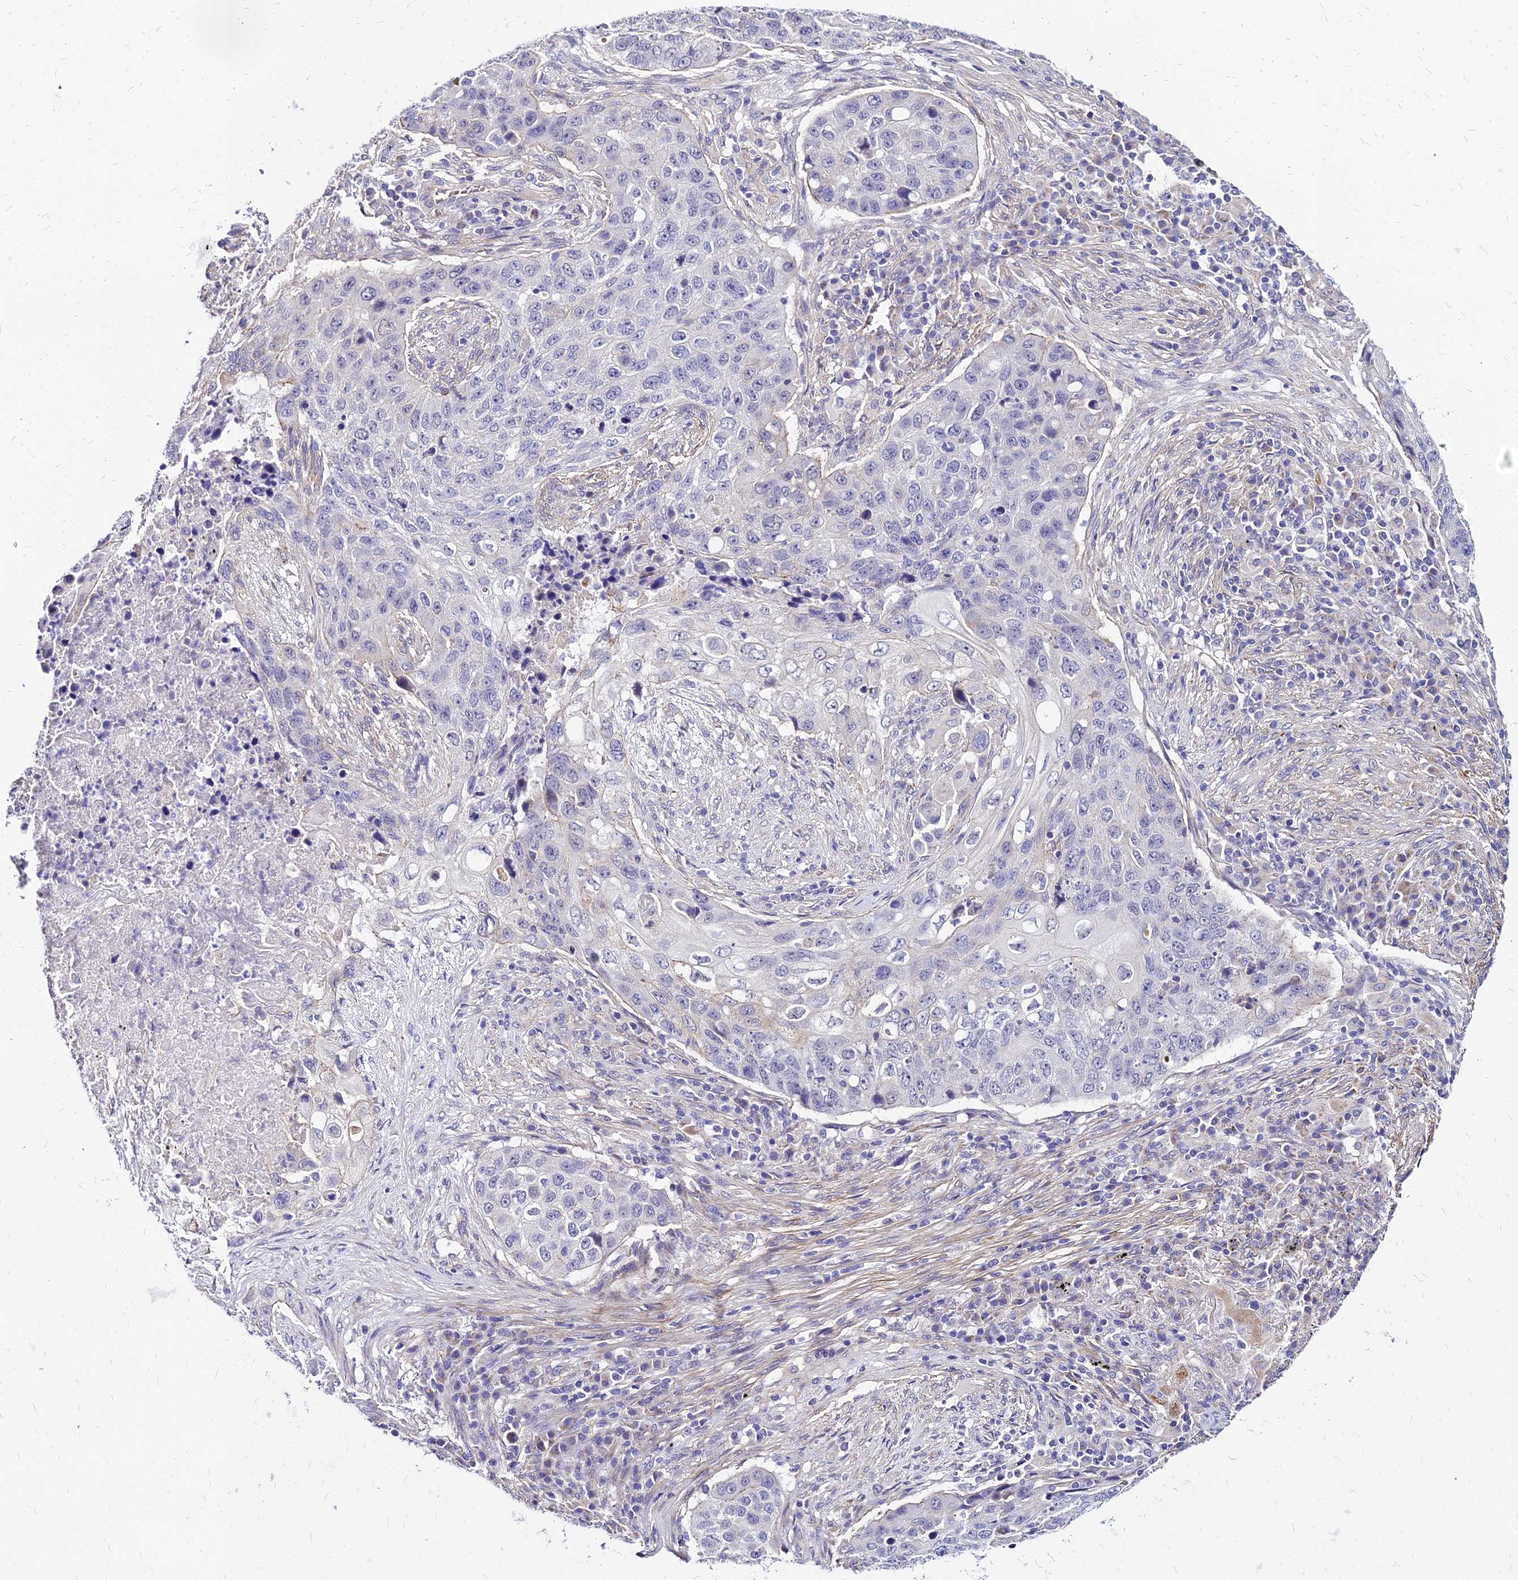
{"staining": {"intensity": "negative", "quantity": "none", "location": "none"}, "tissue": "lung cancer", "cell_type": "Tumor cells", "image_type": "cancer", "snomed": [{"axis": "morphology", "description": "Squamous cell carcinoma, NOS"}, {"axis": "topography", "description": "Lung"}], "caption": "A histopathology image of squamous cell carcinoma (lung) stained for a protein exhibits no brown staining in tumor cells.", "gene": "YEATS2", "patient": {"sex": "female", "age": 63}}